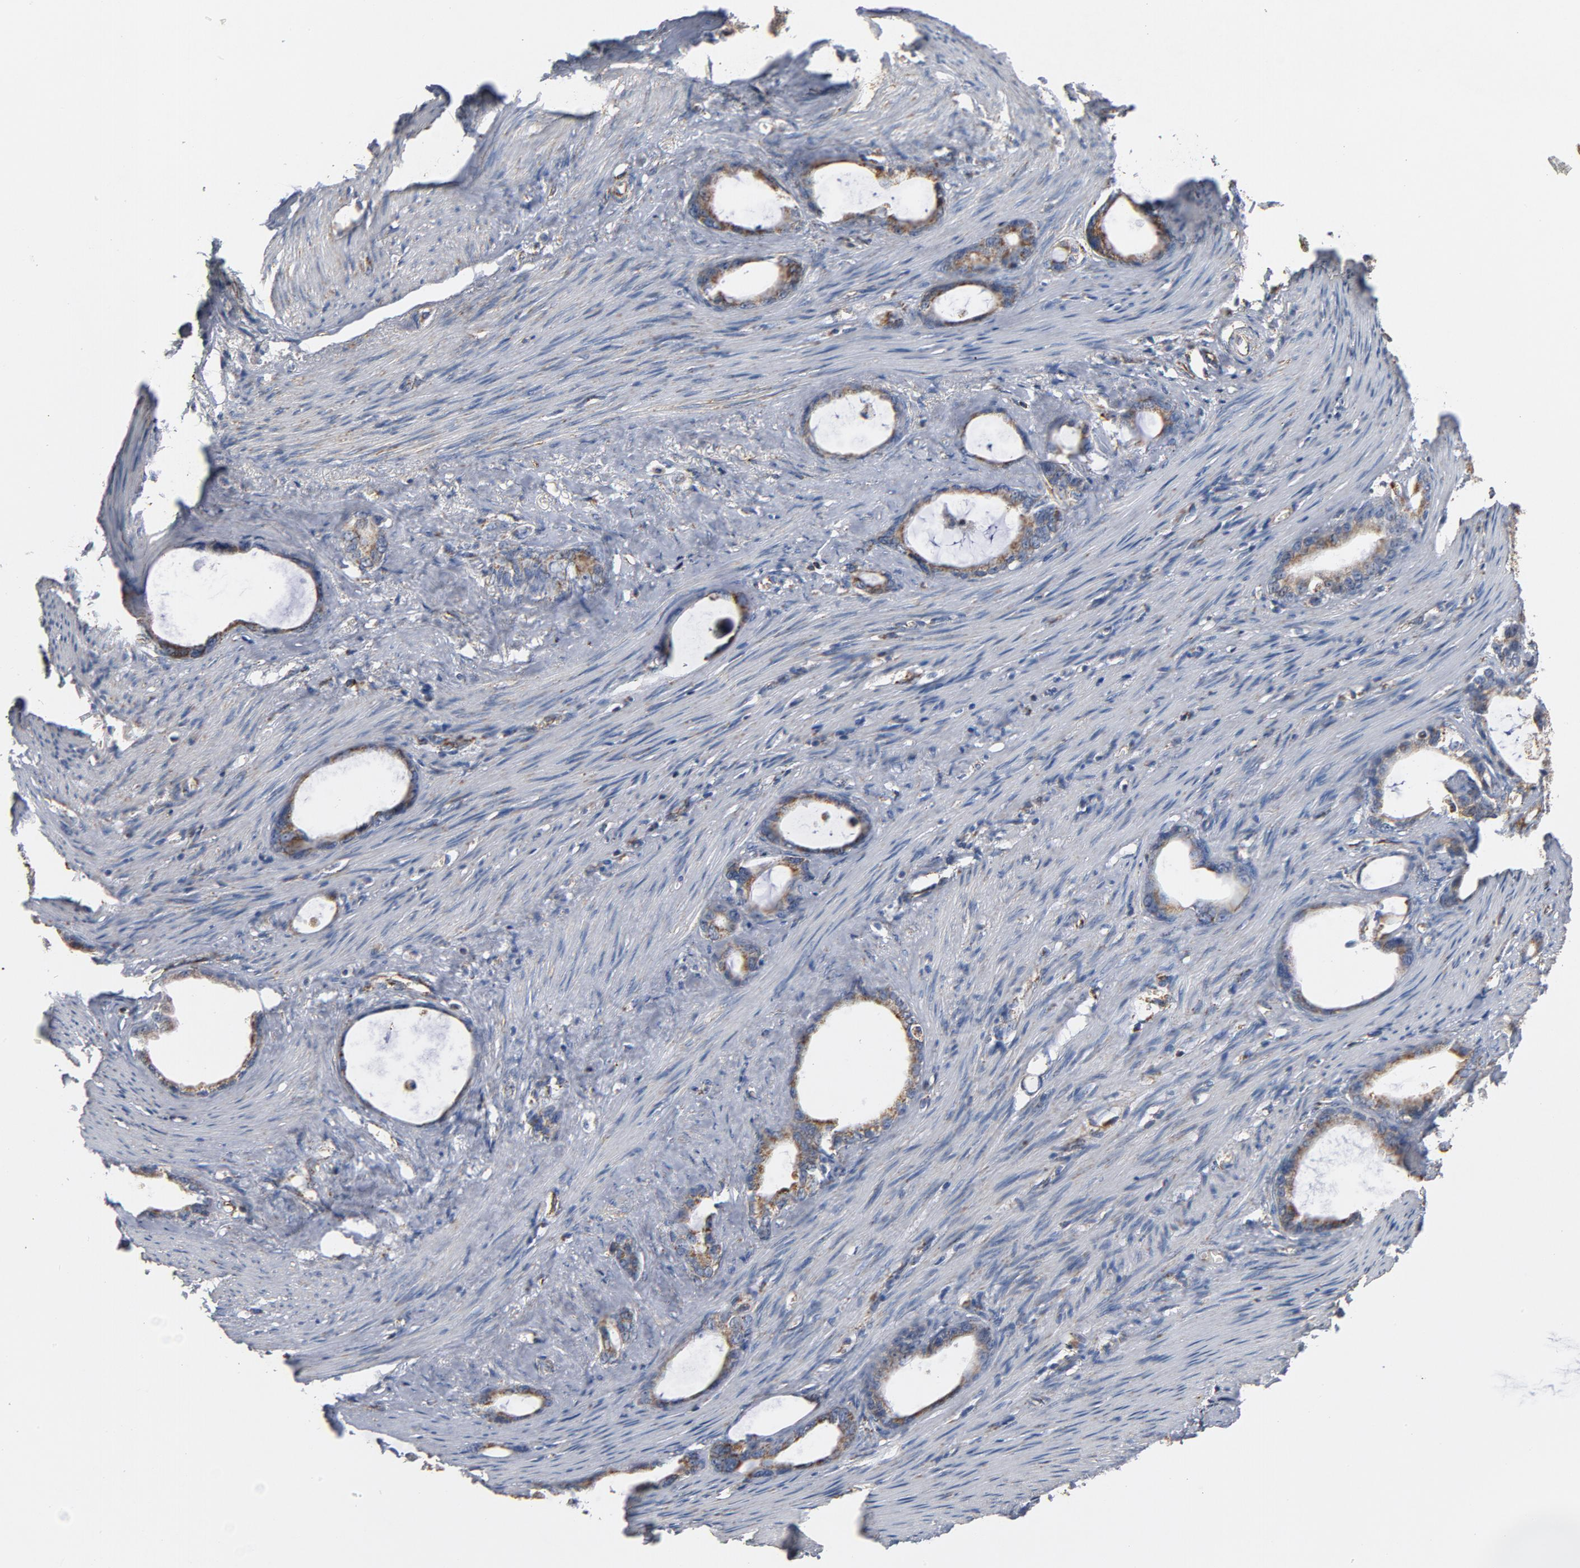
{"staining": {"intensity": "moderate", "quantity": ">75%", "location": "cytoplasmic/membranous"}, "tissue": "stomach cancer", "cell_type": "Tumor cells", "image_type": "cancer", "snomed": [{"axis": "morphology", "description": "Adenocarcinoma, NOS"}, {"axis": "topography", "description": "Stomach"}], "caption": "Immunohistochemistry (DAB) staining of adenocarcinoma (stomach) displays moderate cytoplasmic/membranous protein staining in about >75% of tumor cells.", "gene": "NDUFS4", "patient": {"sex": "female", "age": 75}}